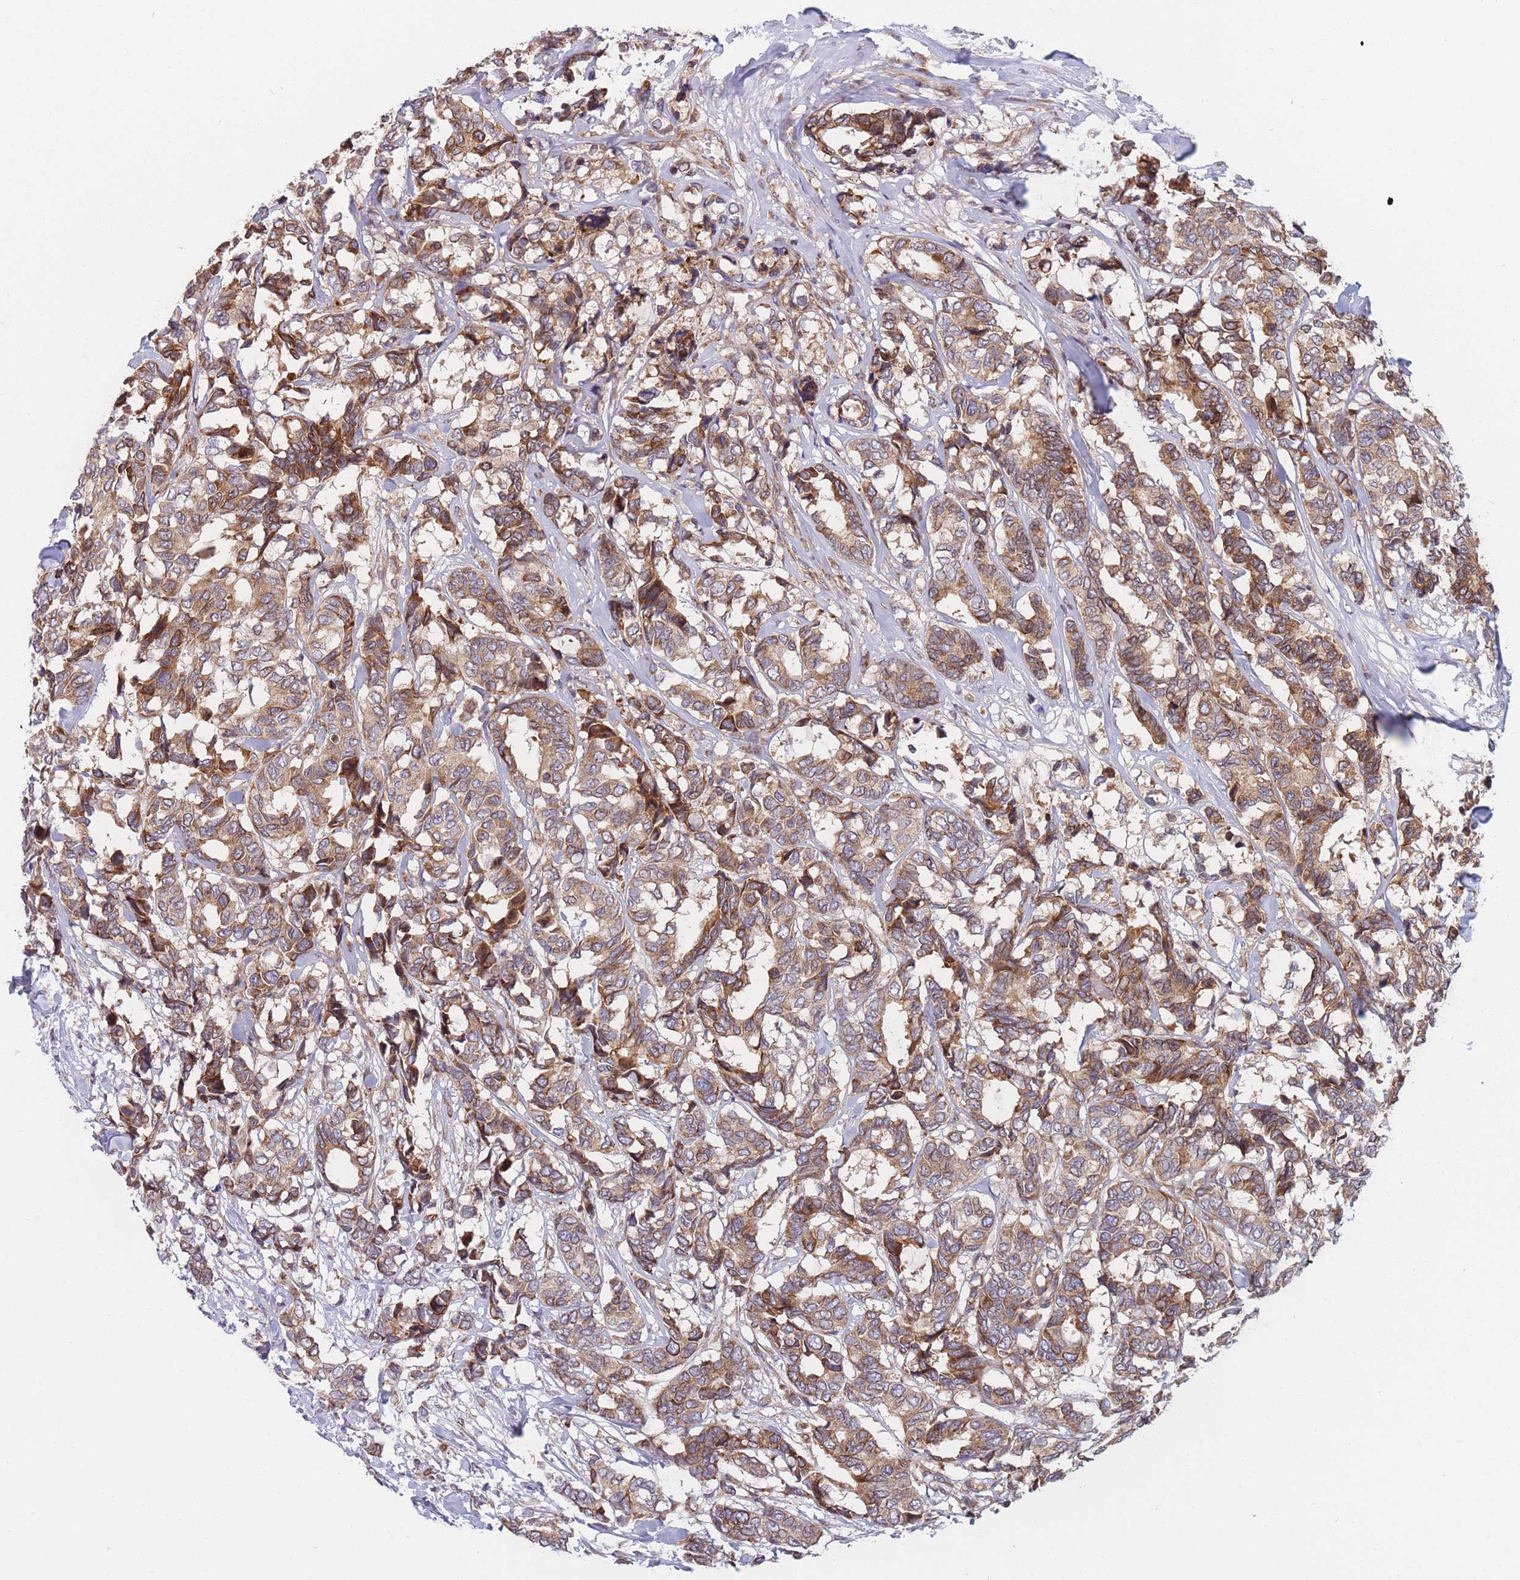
{"staining": {"intensity": "moderate", "quantity": ">75%", "location": "cytoplasmic/membranous"}, "tissue": "breast cancer", "cell_type": "Tumor cells", "image_type": "cancer", "snomed": [{"axis": "morphology", "description": "Duct carcinoma"}, {"axis": "topography", "description": "Breast"}], "caption": "Breast cancer stained for a protein (brown) exhibits moderate cytoplasmic/membranous positive positivity in about >75% of tumor cells.", "gene": "TMEM131L", "patient": {"sex": "female", "age": 87}}